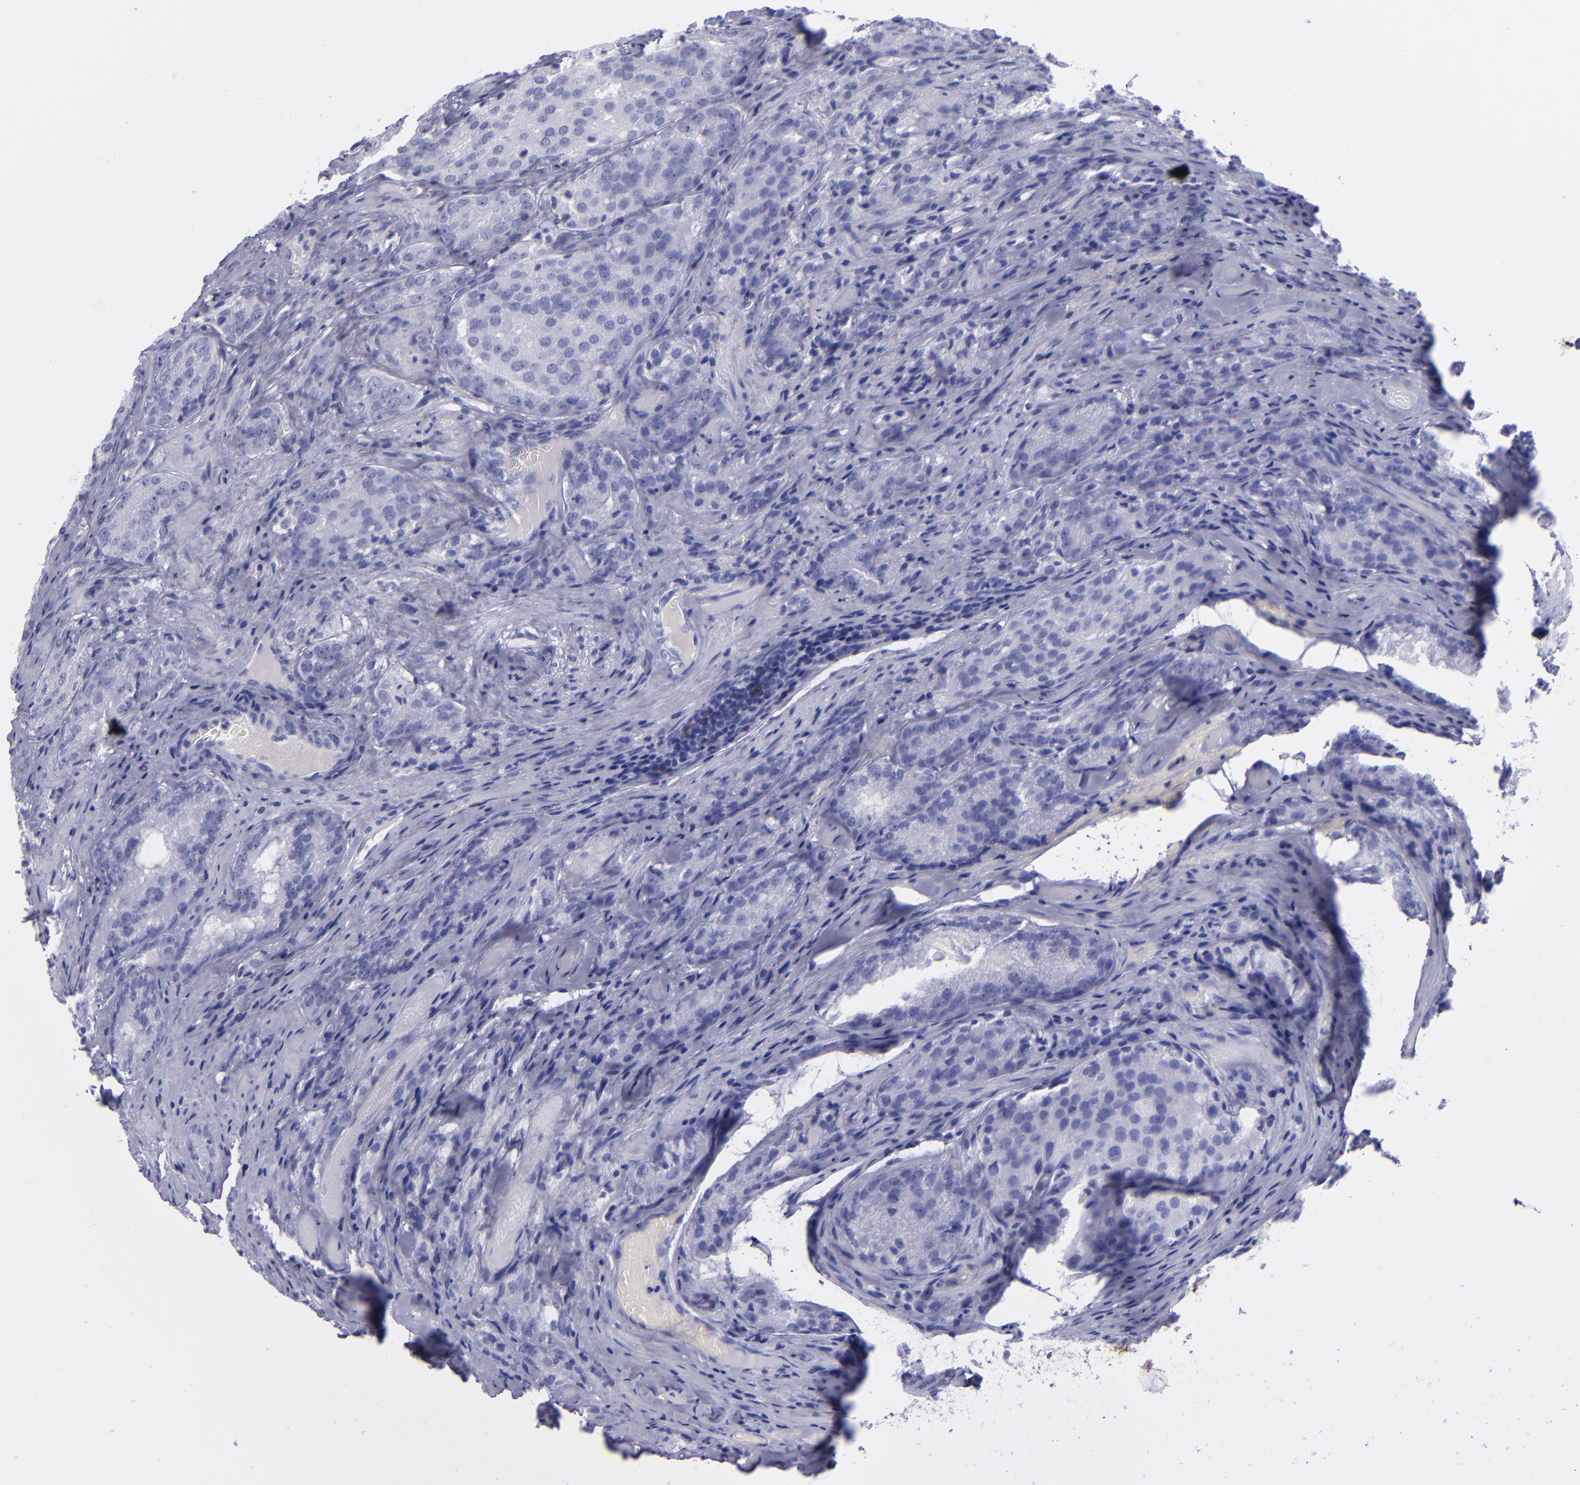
{"staining": {"intensity": "negative", "quantity": "none", "location": "none"}, "tissue": "prostate cancer", "cell_type": "Tumor cells", "image_type": "cancer", "snomed": [{"axis": "morphology", "description": "Adenocarcinoma, Medium grade"}, {"axis": "topography", "description": "Prostate"}], "caption": "High power microscopy micrograph of an IHC micrograph of prostate cancer (adenocarcinoma (medium-grade)), revealing no significant staining in tumor cells. The staining was performed using DAB (3,3'-diaminobenzidine) to visualize the protein expression in brown, while the nuclei were stained in blue with hematoxylin (Magnification: 20x).", "gene": "CD37", "patient": {"sex": "male", "age": 60}}